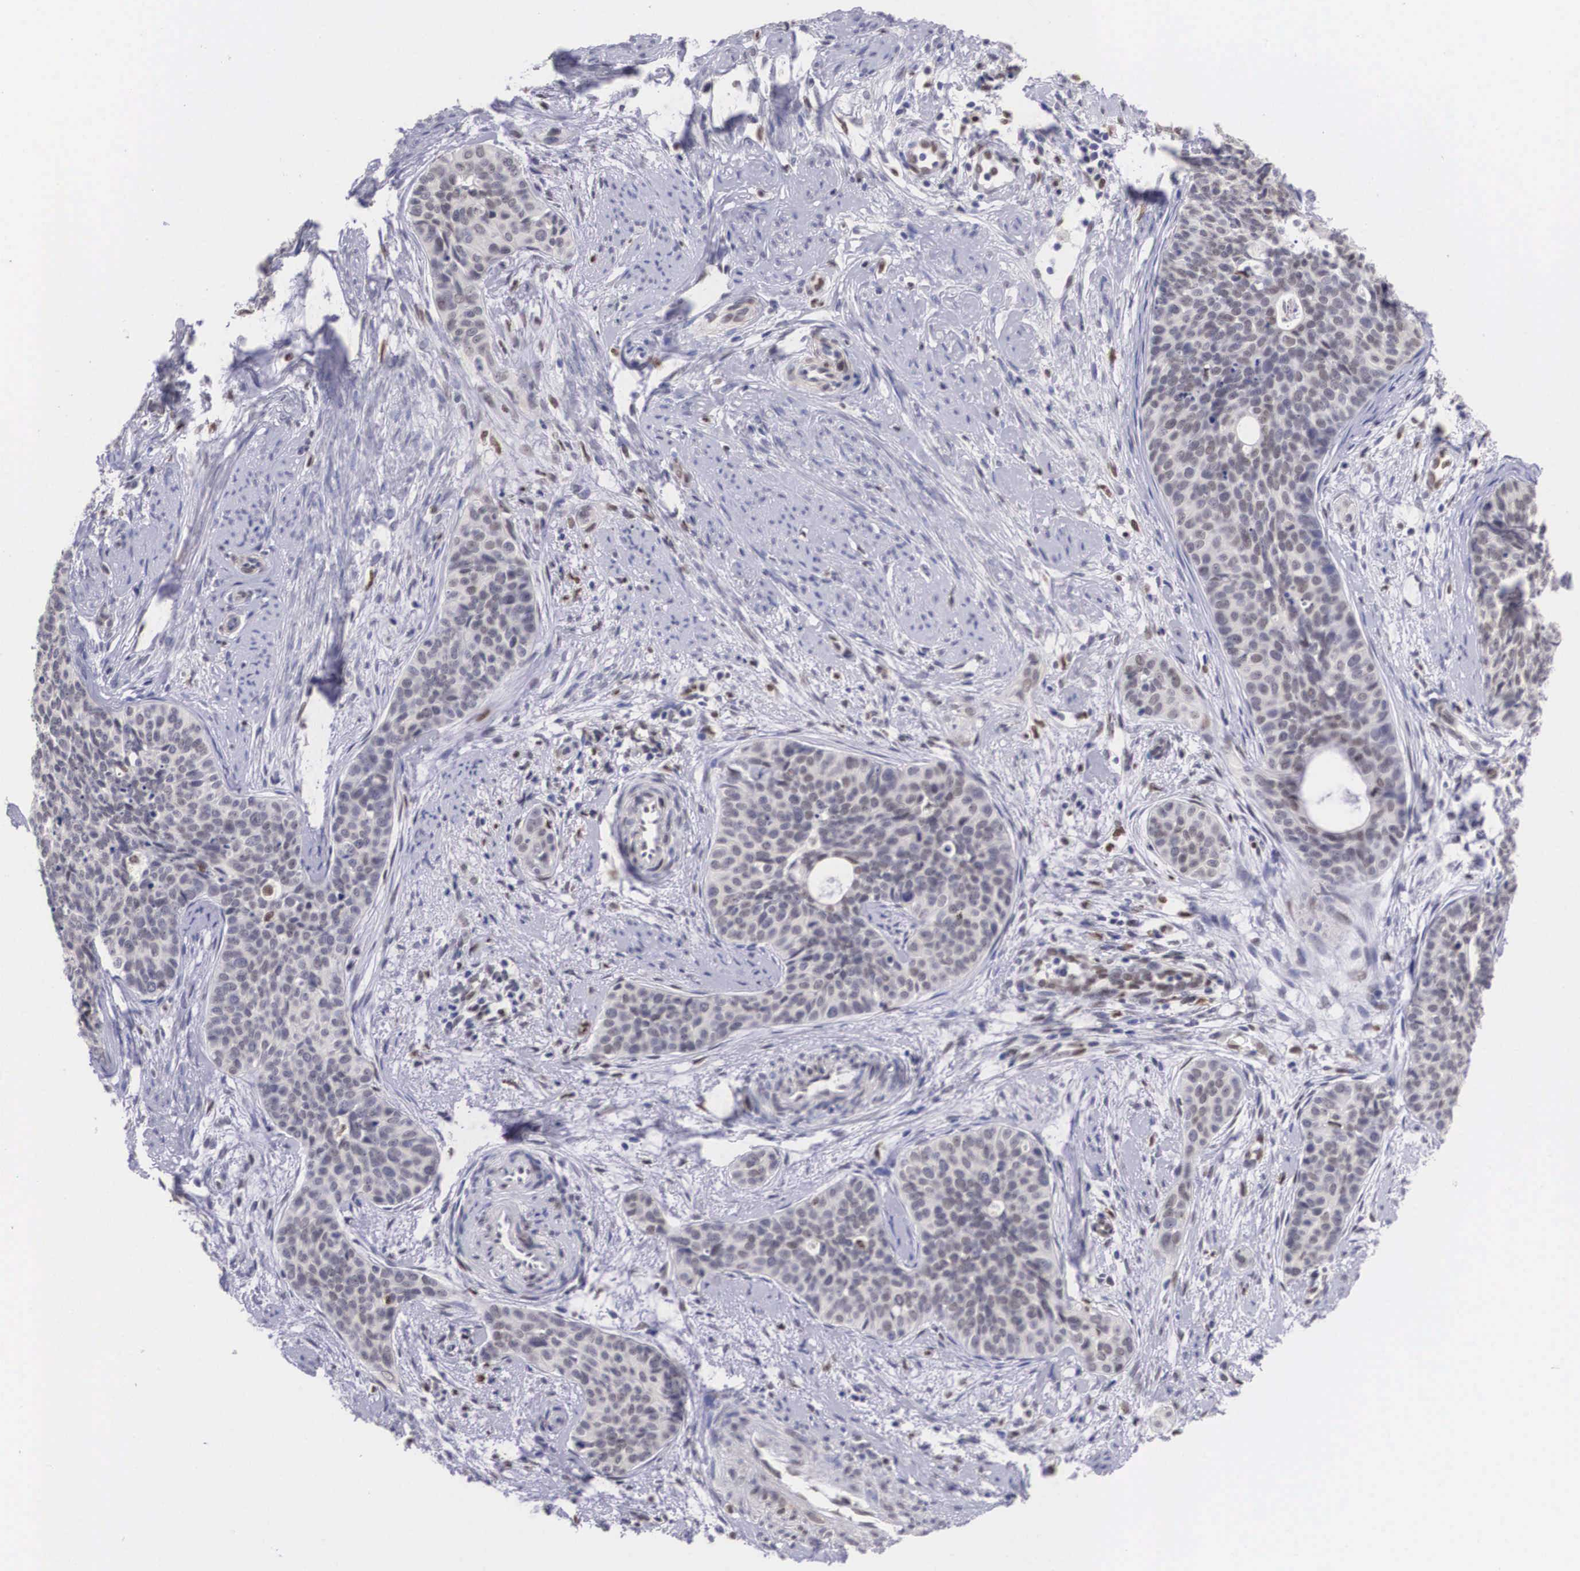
{"staining": {"intensity": "weak", "quantity": "25%-75%", "location": "nuclear"}, "tissue": "cervical cancer", "cell_type": "Tumor cells", "image_type": "cancer", "snomed": [{"axis": "morphology", "description": "Squamous cell carcinoma, NOS"}, {"axis": "topography", "description": "Cervix"}], "caption": "The histopathology image shows a brown stain indicating the presence of a protein in the nuclear of tumor cells in cervical squamous cell carcinoma.", "gene": "ETV6", "patient": {"sex": "female", "age": 34}}